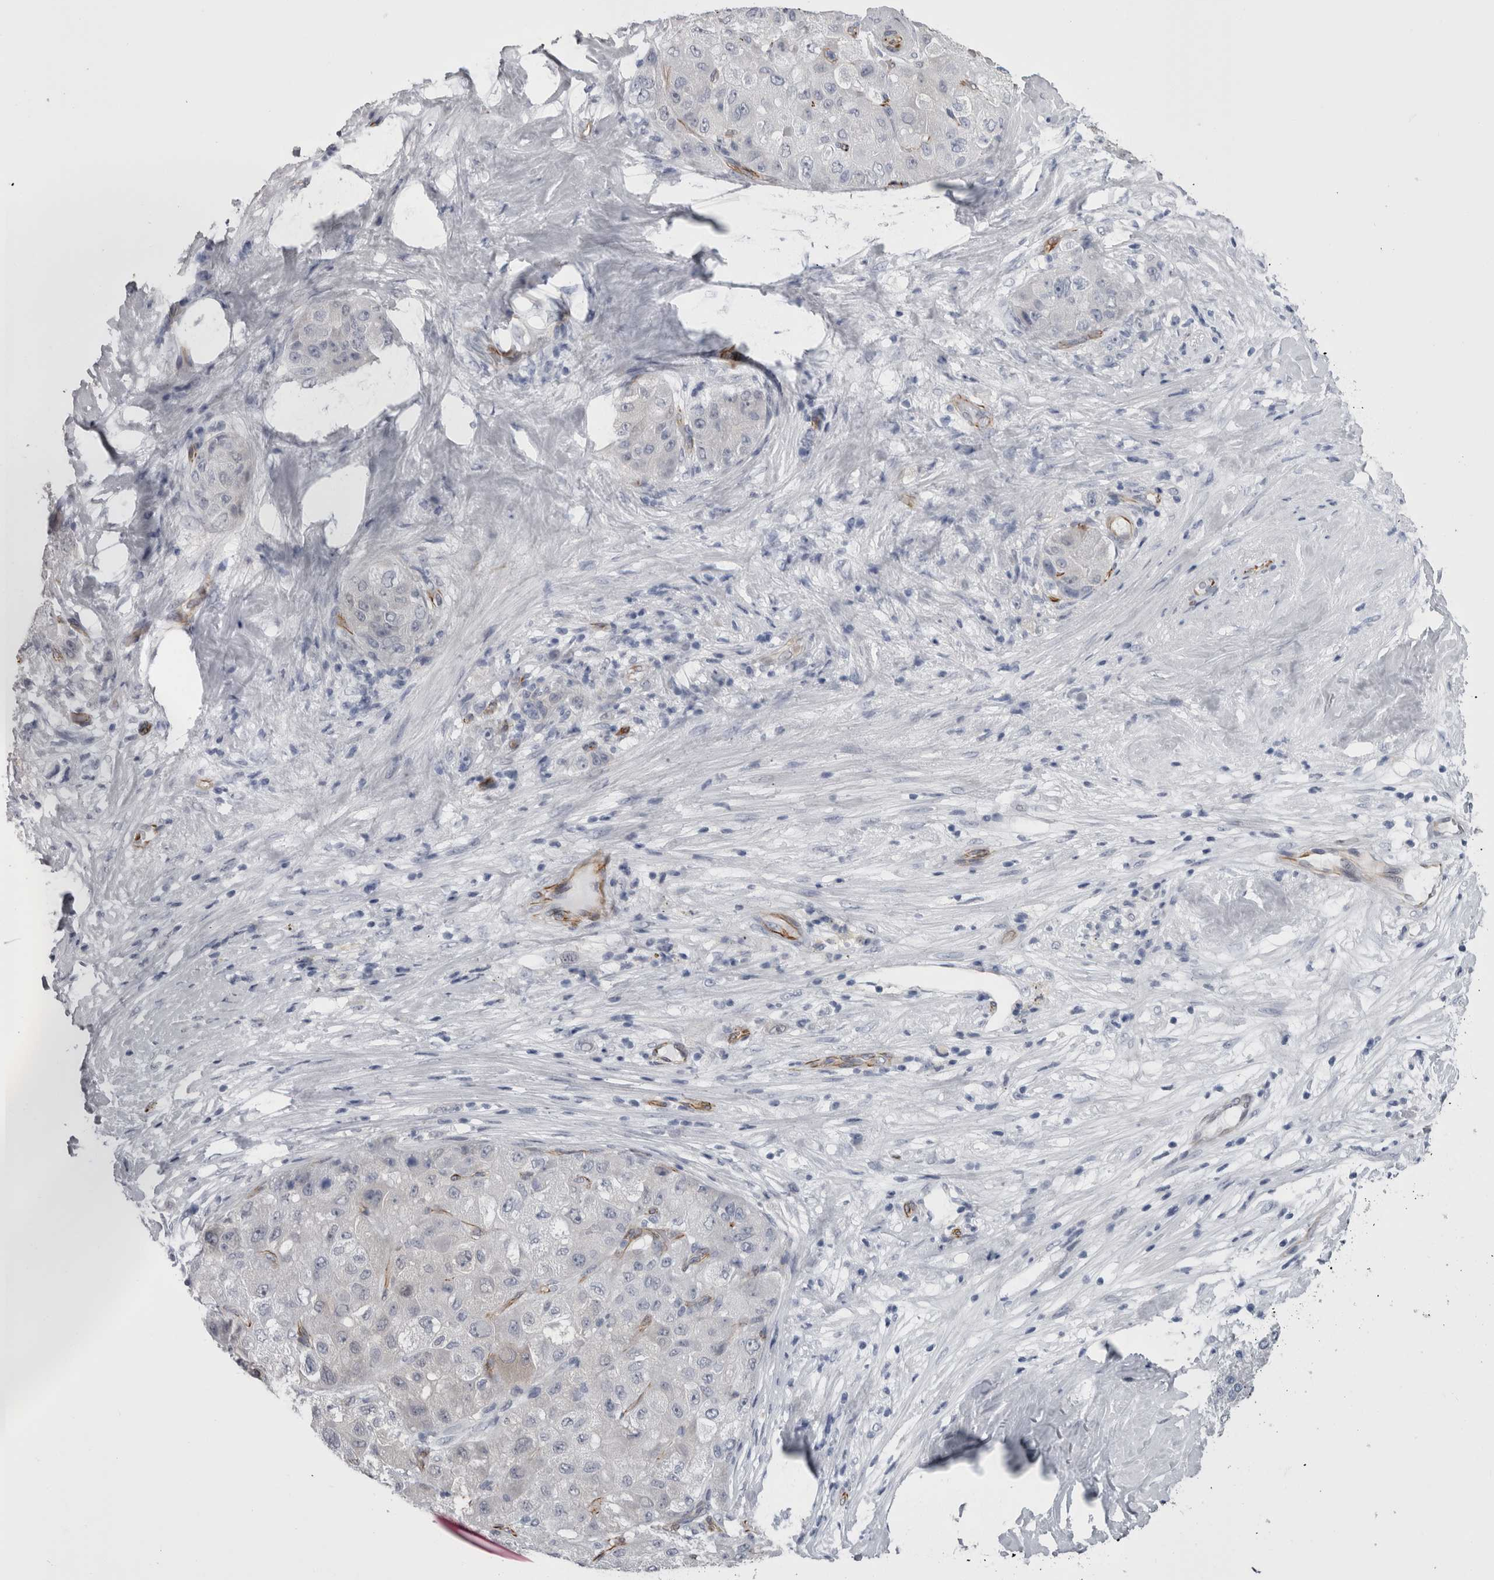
{"staining": {"intensity": "negative", "quantity": "none", "location": "none"}, "tissue": "liver cancer", "cell_type": "Tumor cells", "image_type": "cancer", "snomed": [{"axis": "morphology", "description": "Carcinoma, Hepatocellular, NOS"}, {"axis": "topography", "description": "Liver"}], "caption": "A photomicrograph of human hepatocellular carcinoma (liver) is negative for staining in tumor cells. (IHC, brightfield microscopy, high magnification).", "gene": "VWDE", "patient": {"sex": "male", "age": 80}}